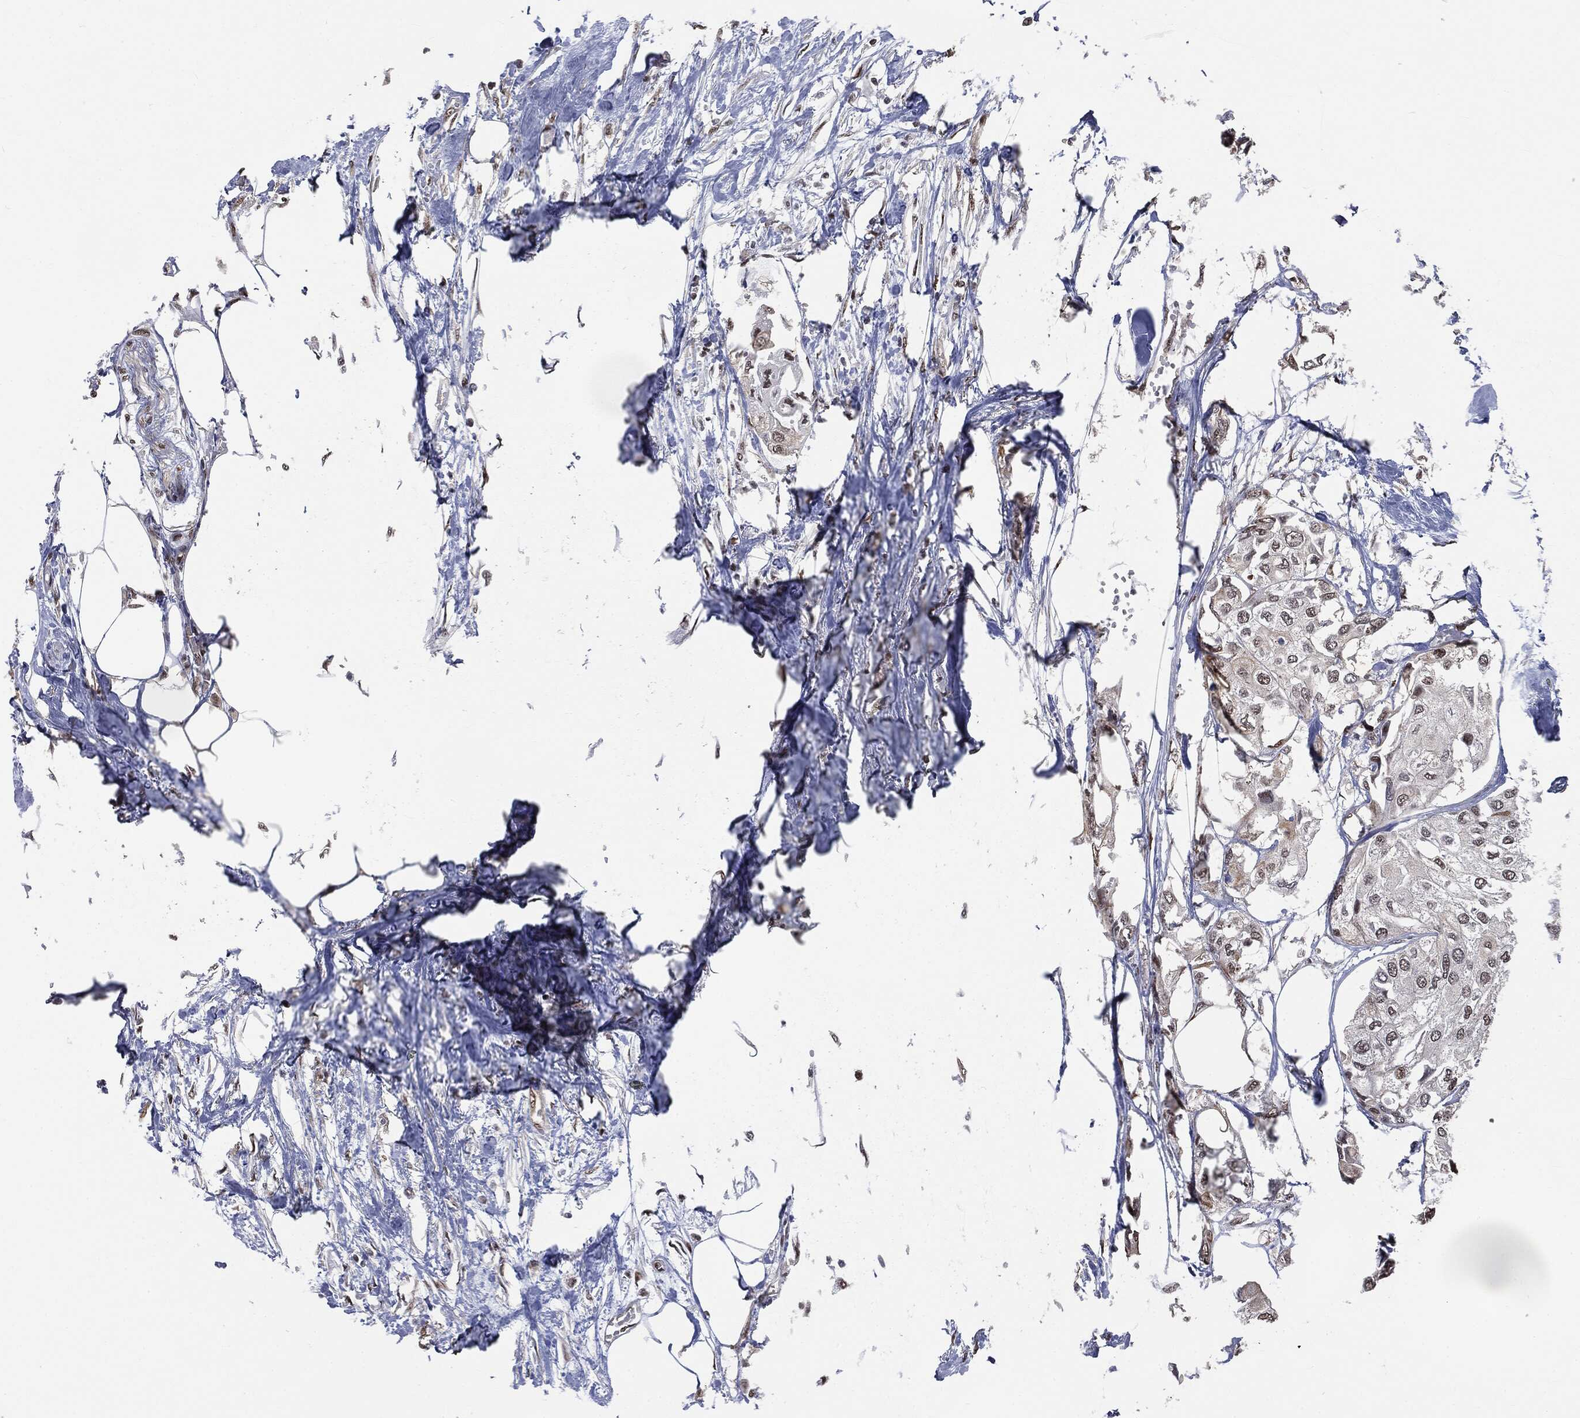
{"staining": {"intensity": "moderate", "quantity": "<25%", "location": "nuclear"}, "tissue": "urothelial cancer", "cell_type": "Tumor cells", "image_type": "cancer", "snomed": [{"axis": "morphology", "description": "Urothelial carcinoma, High grade"}, {"axis": "topography", "description": "Urinary bladder"}], "caption": "Protein staining exhibits moderate nuclear expression in about <25% of tumor cells in urothelial cancer. (DAB (3,3'-diaminobenzidine) IHC, brown staining for protein, blue staining for nuclei).", "gene": "SHLD2", "patient": {"sex": "male", "age": 64}}